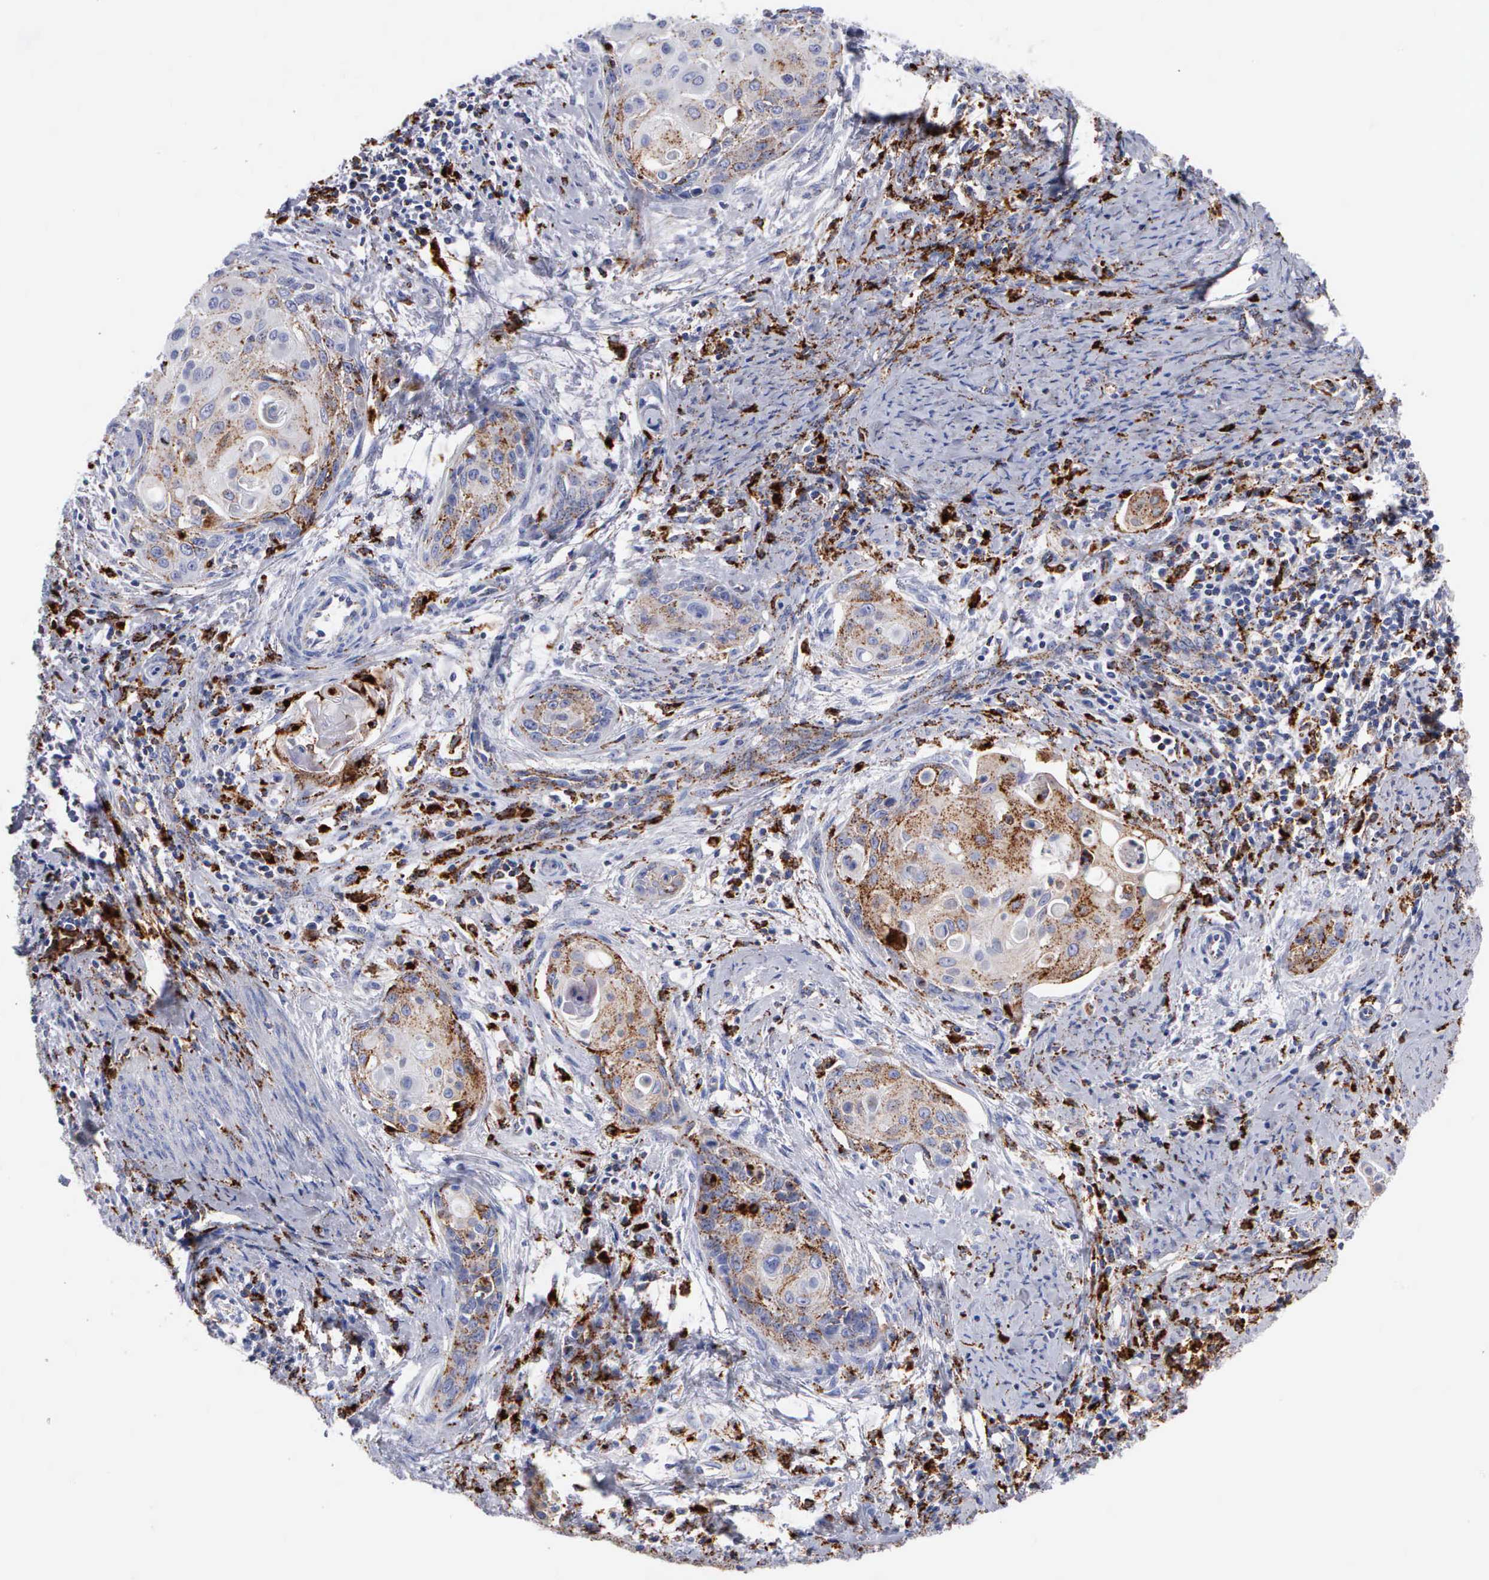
{"staining": {"intensity": "moderate", "quantity": "25%-75%", "location": "cytoplasmic/membranous"}, "tissue": "cervical cancer", "cell_type": "Tumor cells", "image_type": "cancer", "snomed": [{"axis": "morphology", "description": "Squamous cell carcinoma, NOS"}, {"axis": "topography", "description": "Cervix"}], "caption": "A high-resolution micrograph shows immunohistochemistry staining of cervical squamous cell carcinoma, which reveals moderate cytoplasmic/membranous staining in approximately 25%-75% of tumor cells. (Brightfield microscopy of DAB IHC at high magnification).", "gene": "CTSH", "patient": {"sex": "female", "age": 33}}